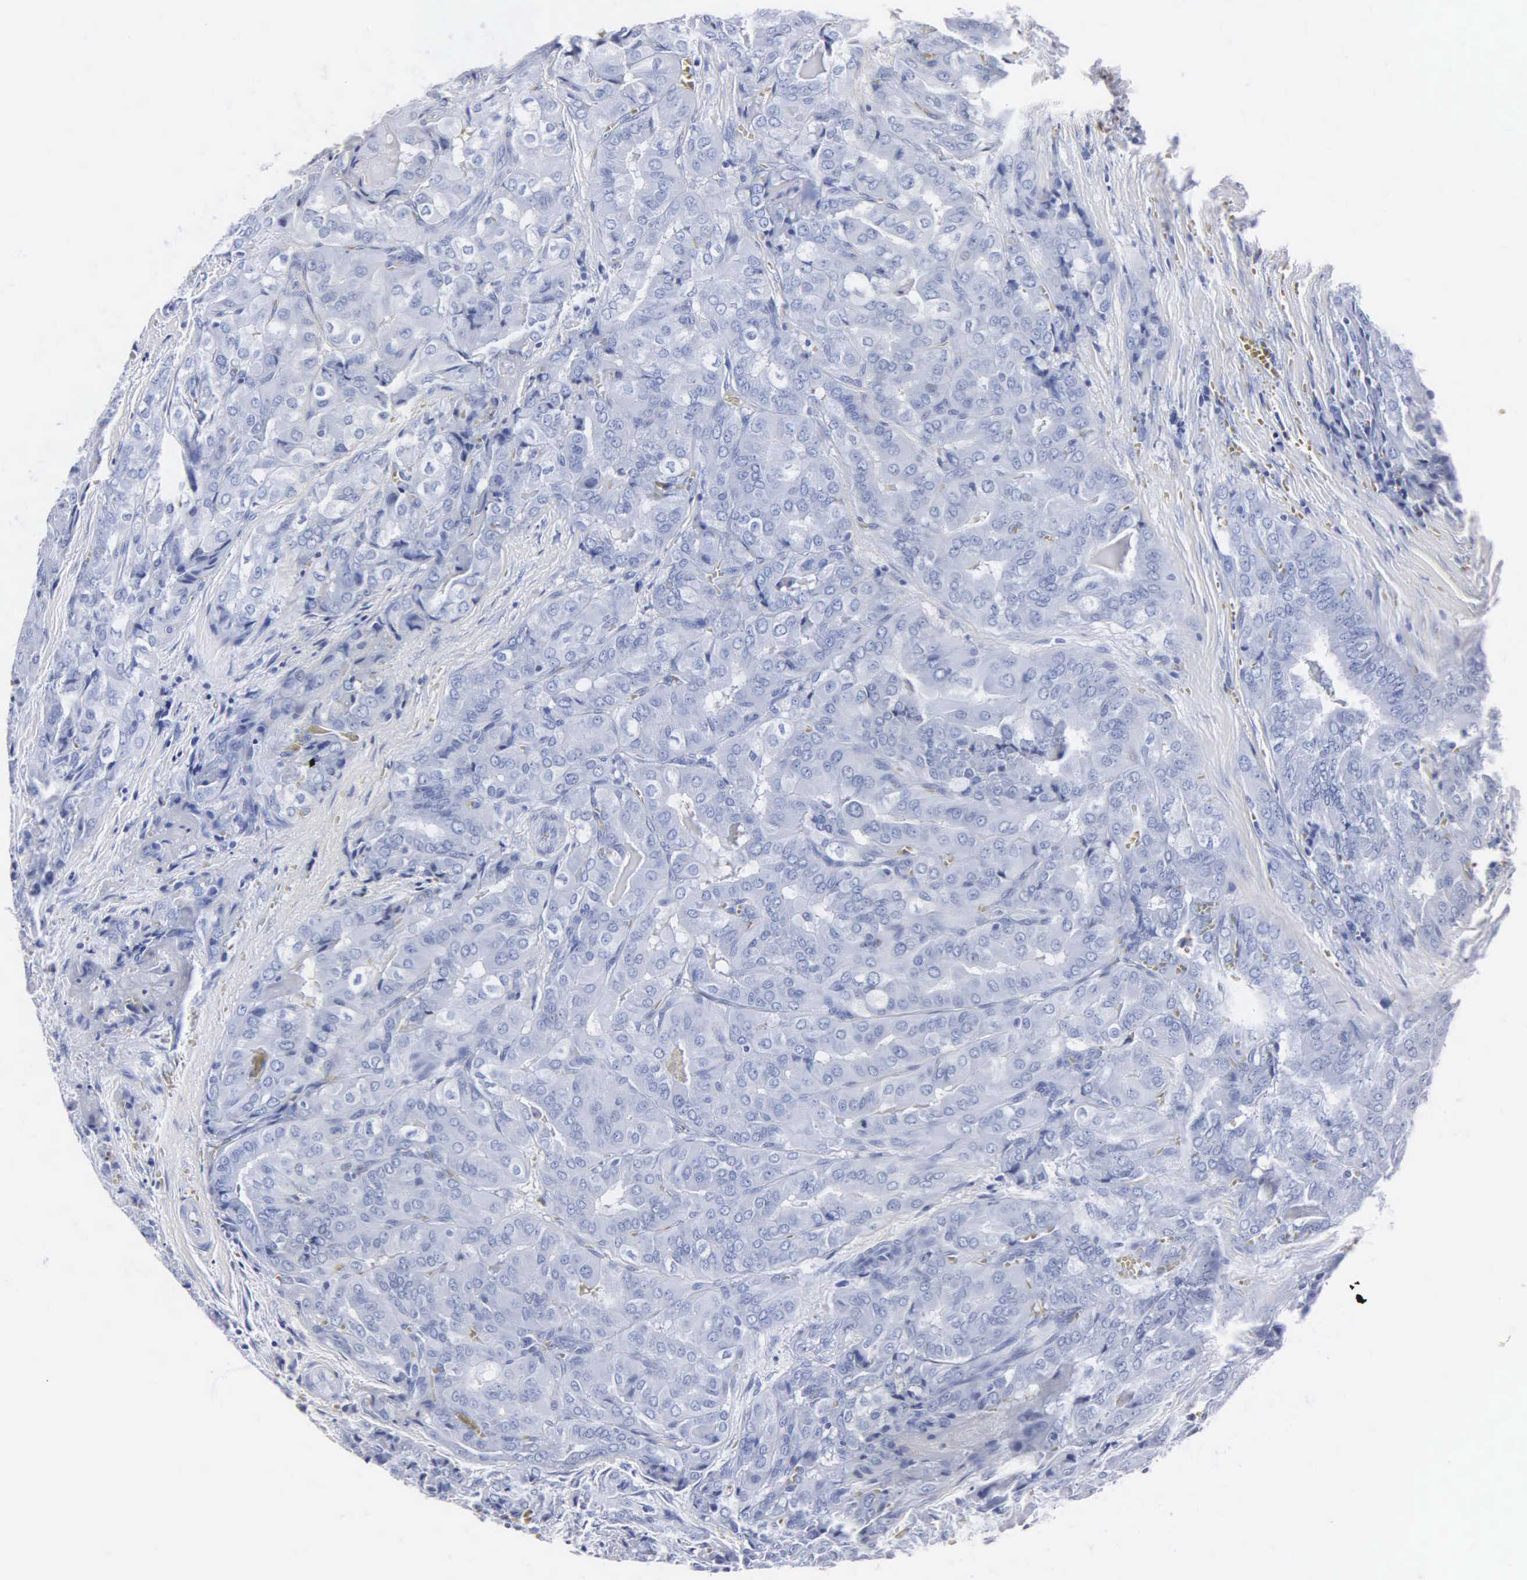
{"staining": {"intensity": "negative", "quantity": "none", "location": "none"}, "tissue": "thyroid cancer", "cell_type": "Tumor cells", "image_type": "cancer", "snomed": [{"axis": "morphology", "description": "Papillary adenocarcinoma, NOS"}, {"axis": "topography", "description": "Thyroid gland"}], "caption": "Image shows no significant protein positivity in tumor cells of thyroid cancer (papillary adenocarcinoma).", "gene": "MB", "patient": {"sex": "female", "age": 71}}